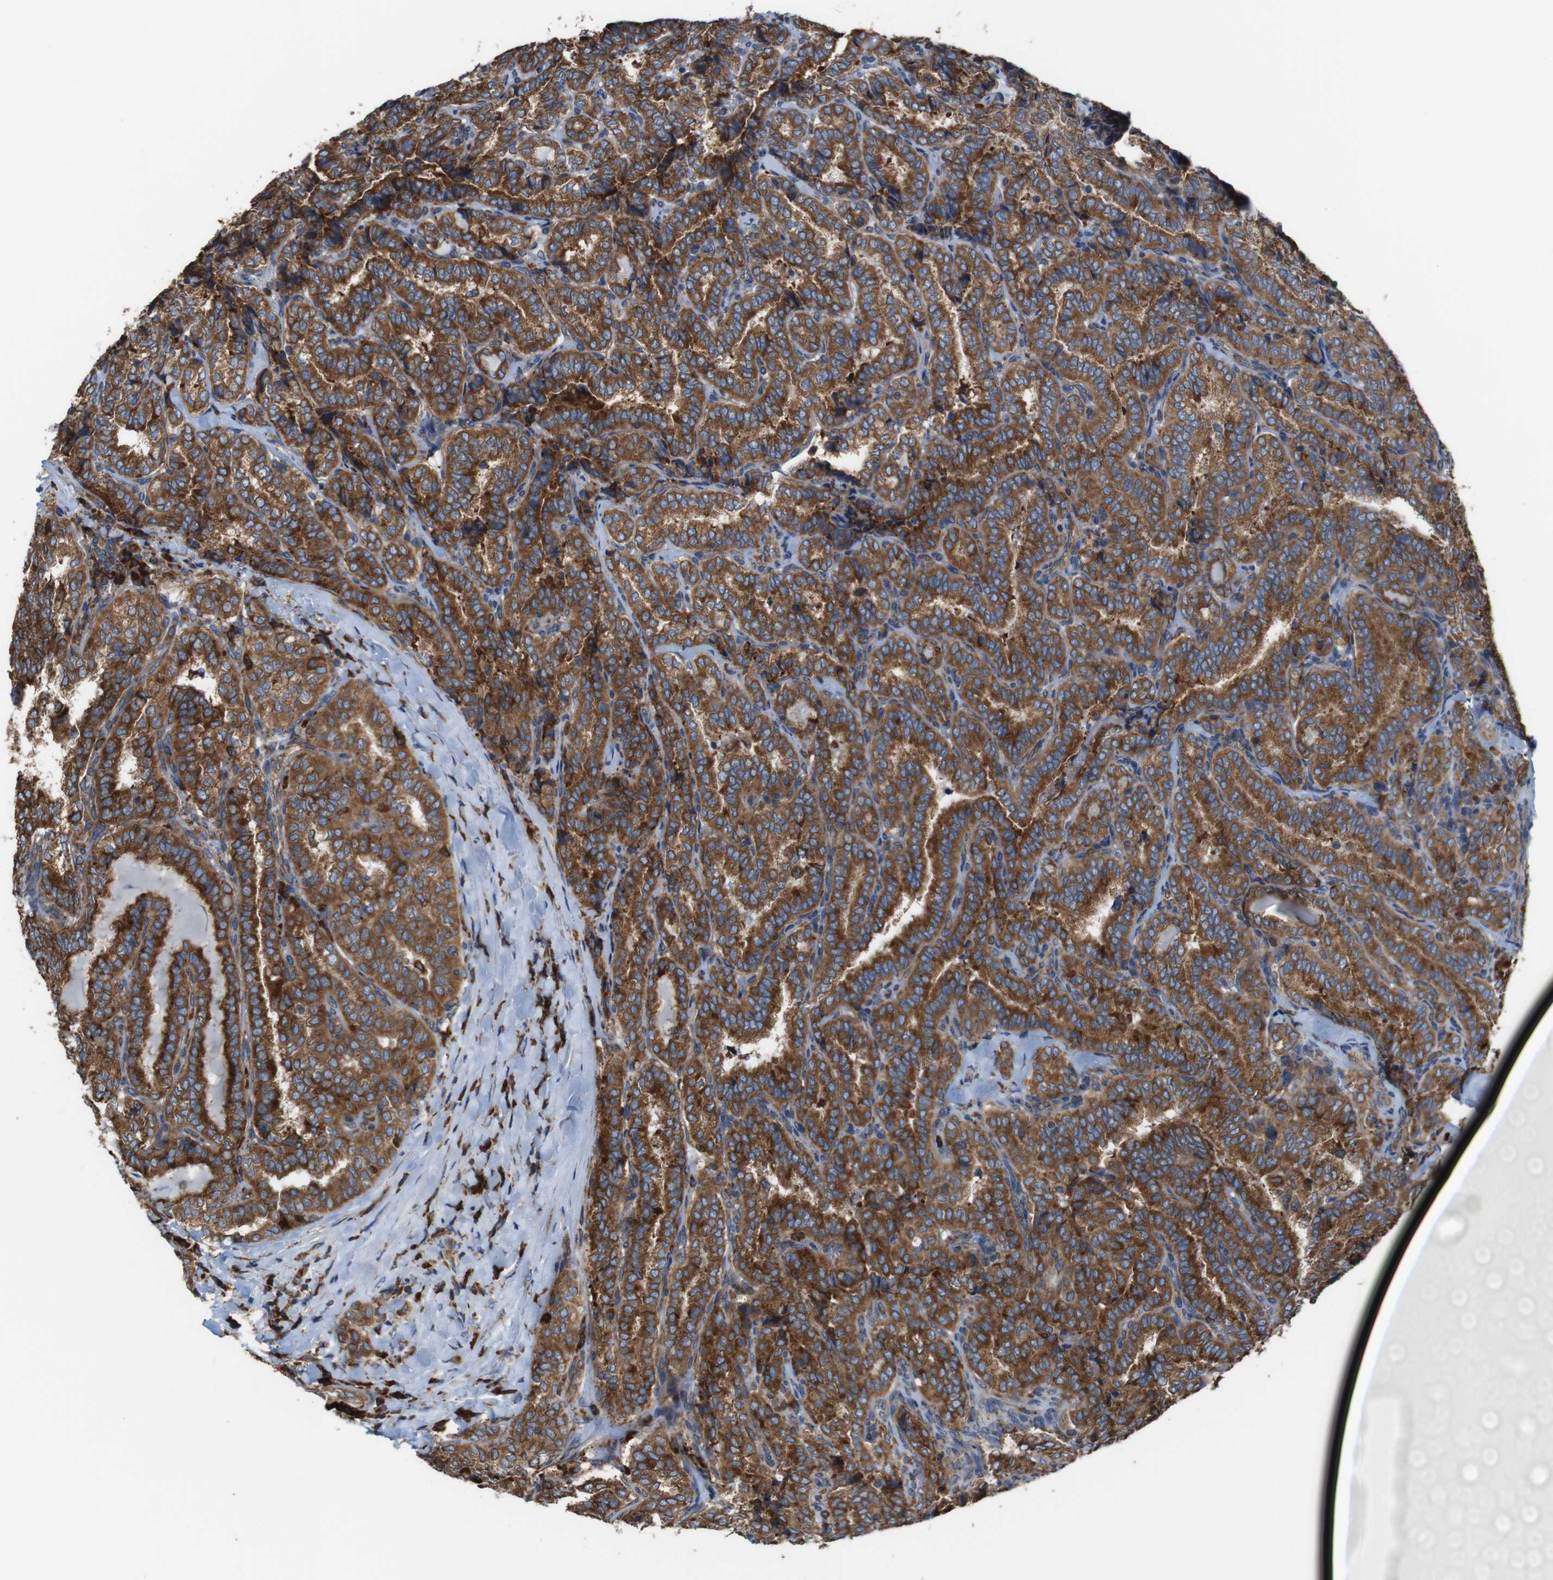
{"staining": {"intensity": "moderate", "quantity": ">75%", "location": "cytoplasmic/membranous"}, "tissue": "thyroid cancer", "cell_type": "Tumor cells", "image_type": "cancer", "snomed": [{"axis": "morphology", "description": "Normal tissue, NOS"}, {"axis": "morphology", "description": "Papillary adenocarcinoma, NOS"}, {"axis": "topography", "description": "Thyroid gland"}], "caption": "Immunohistochemistry histopathology image of neoplastic tissue: thyroid cancer stained using IHC demonstrates medium levels of moderate protein expression localized specifically in the cytoplasmic/membranous of tumor cells, appearing as a cytoplasmic/membranous brown color.", "gene": "UGGT1", "patient": {"sex": "female", "age": 30}}